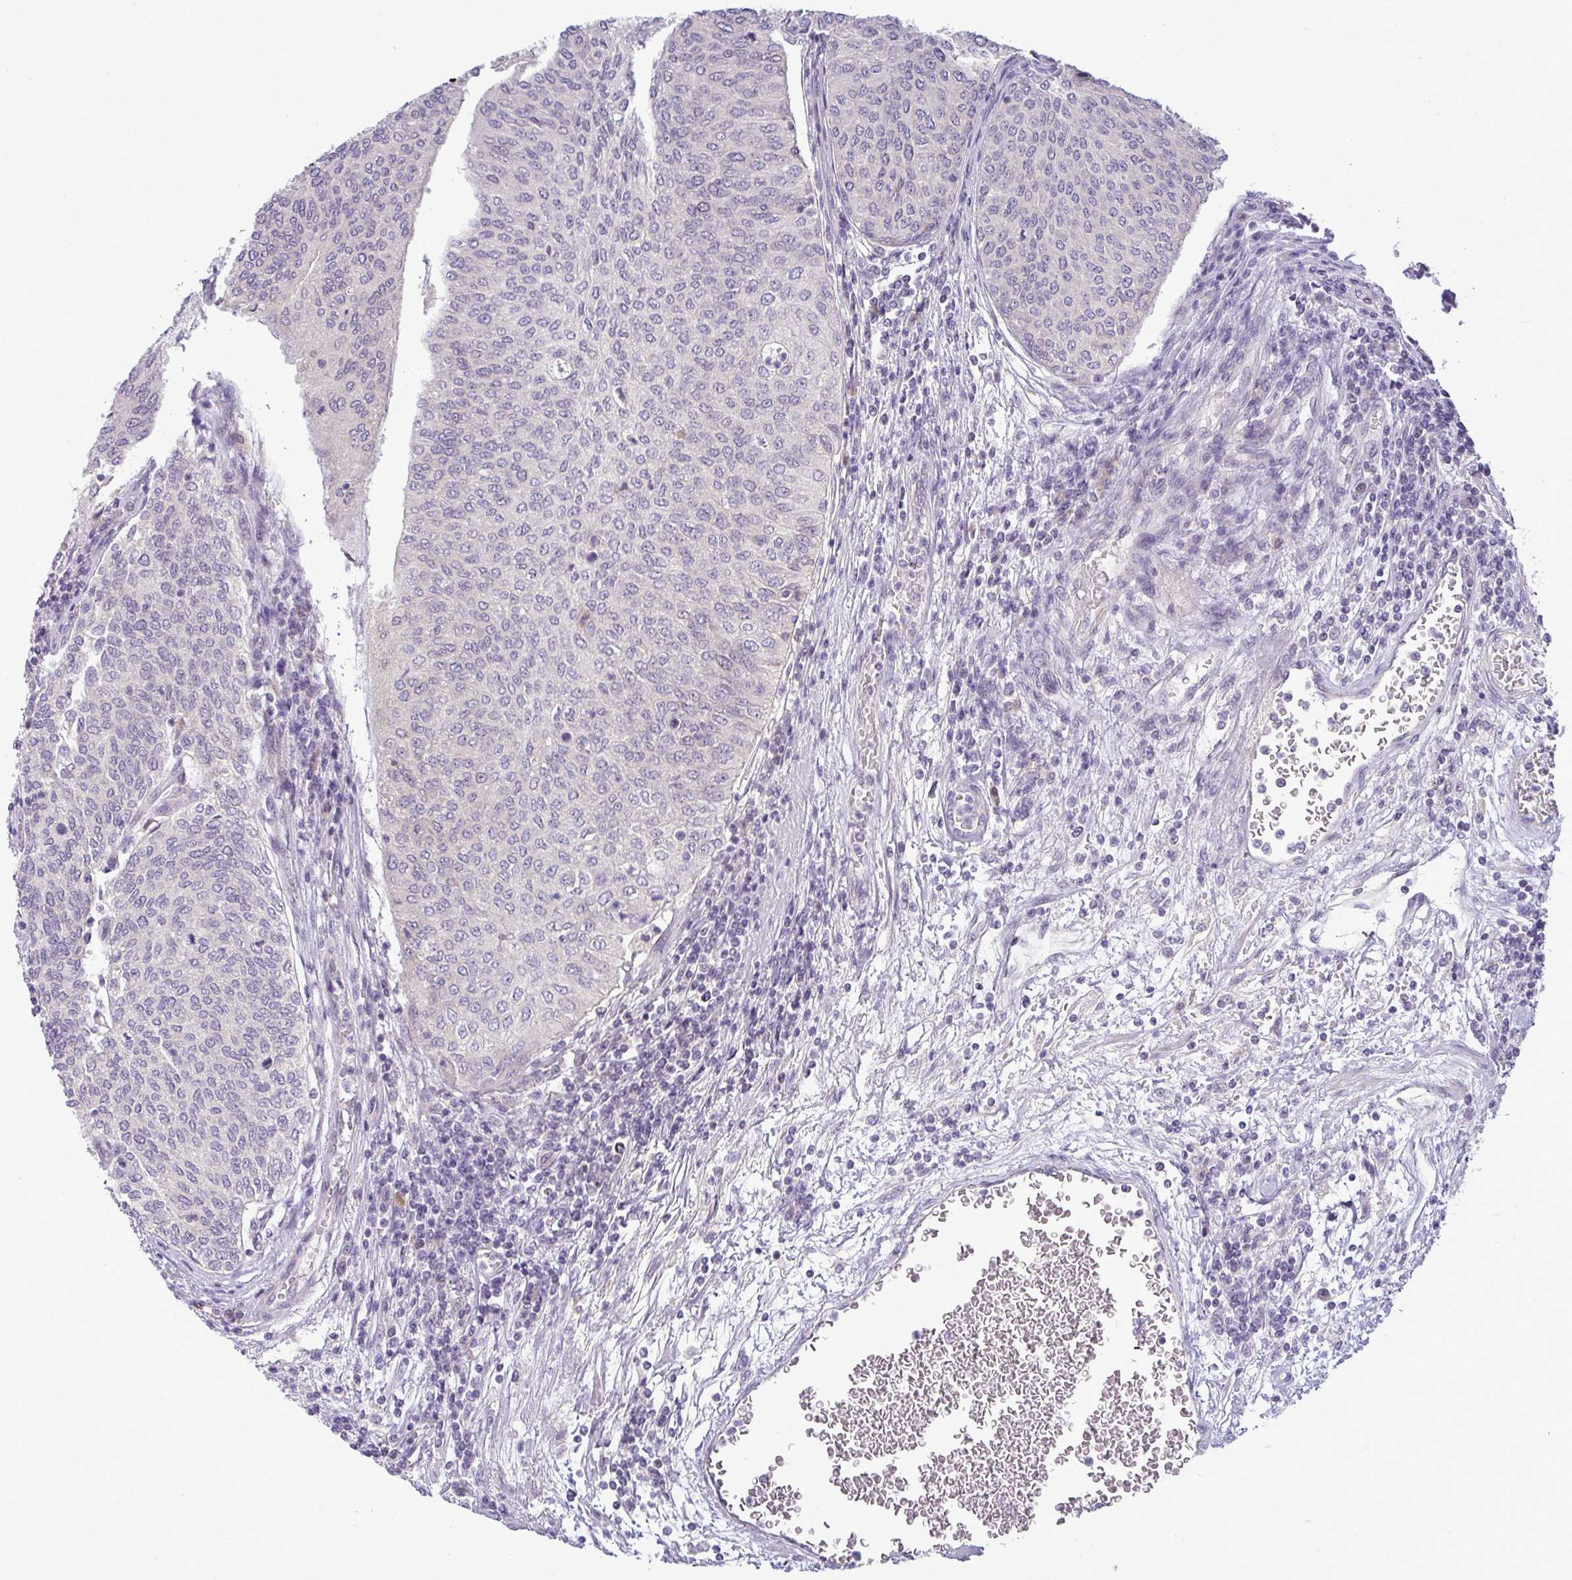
{"staining": {"intensity": "weak", "quantity": "<25%", "location": "cytoplasmic/membranous"}, "tissue": "urothelial cancer", "cell_type": "Tumor cells", "image_type": "cancer", "snomed": [{"axis": "morphology", "description": "Urothelial carcinoma, High grade"}, {"axis": "topography", "description": "Urinary bladder"}], "caption": "High power microscopy histopathology image of an immunohistochemistry (IHC) image of urothelial cancer, revealing no significant expression in tumor cells. (Brightfield microscopy of DAB immunohistochemistry (IHC) at high magnification).", "gene": "NT5C1A", "patient": {"sex": "female", "age": 79}}